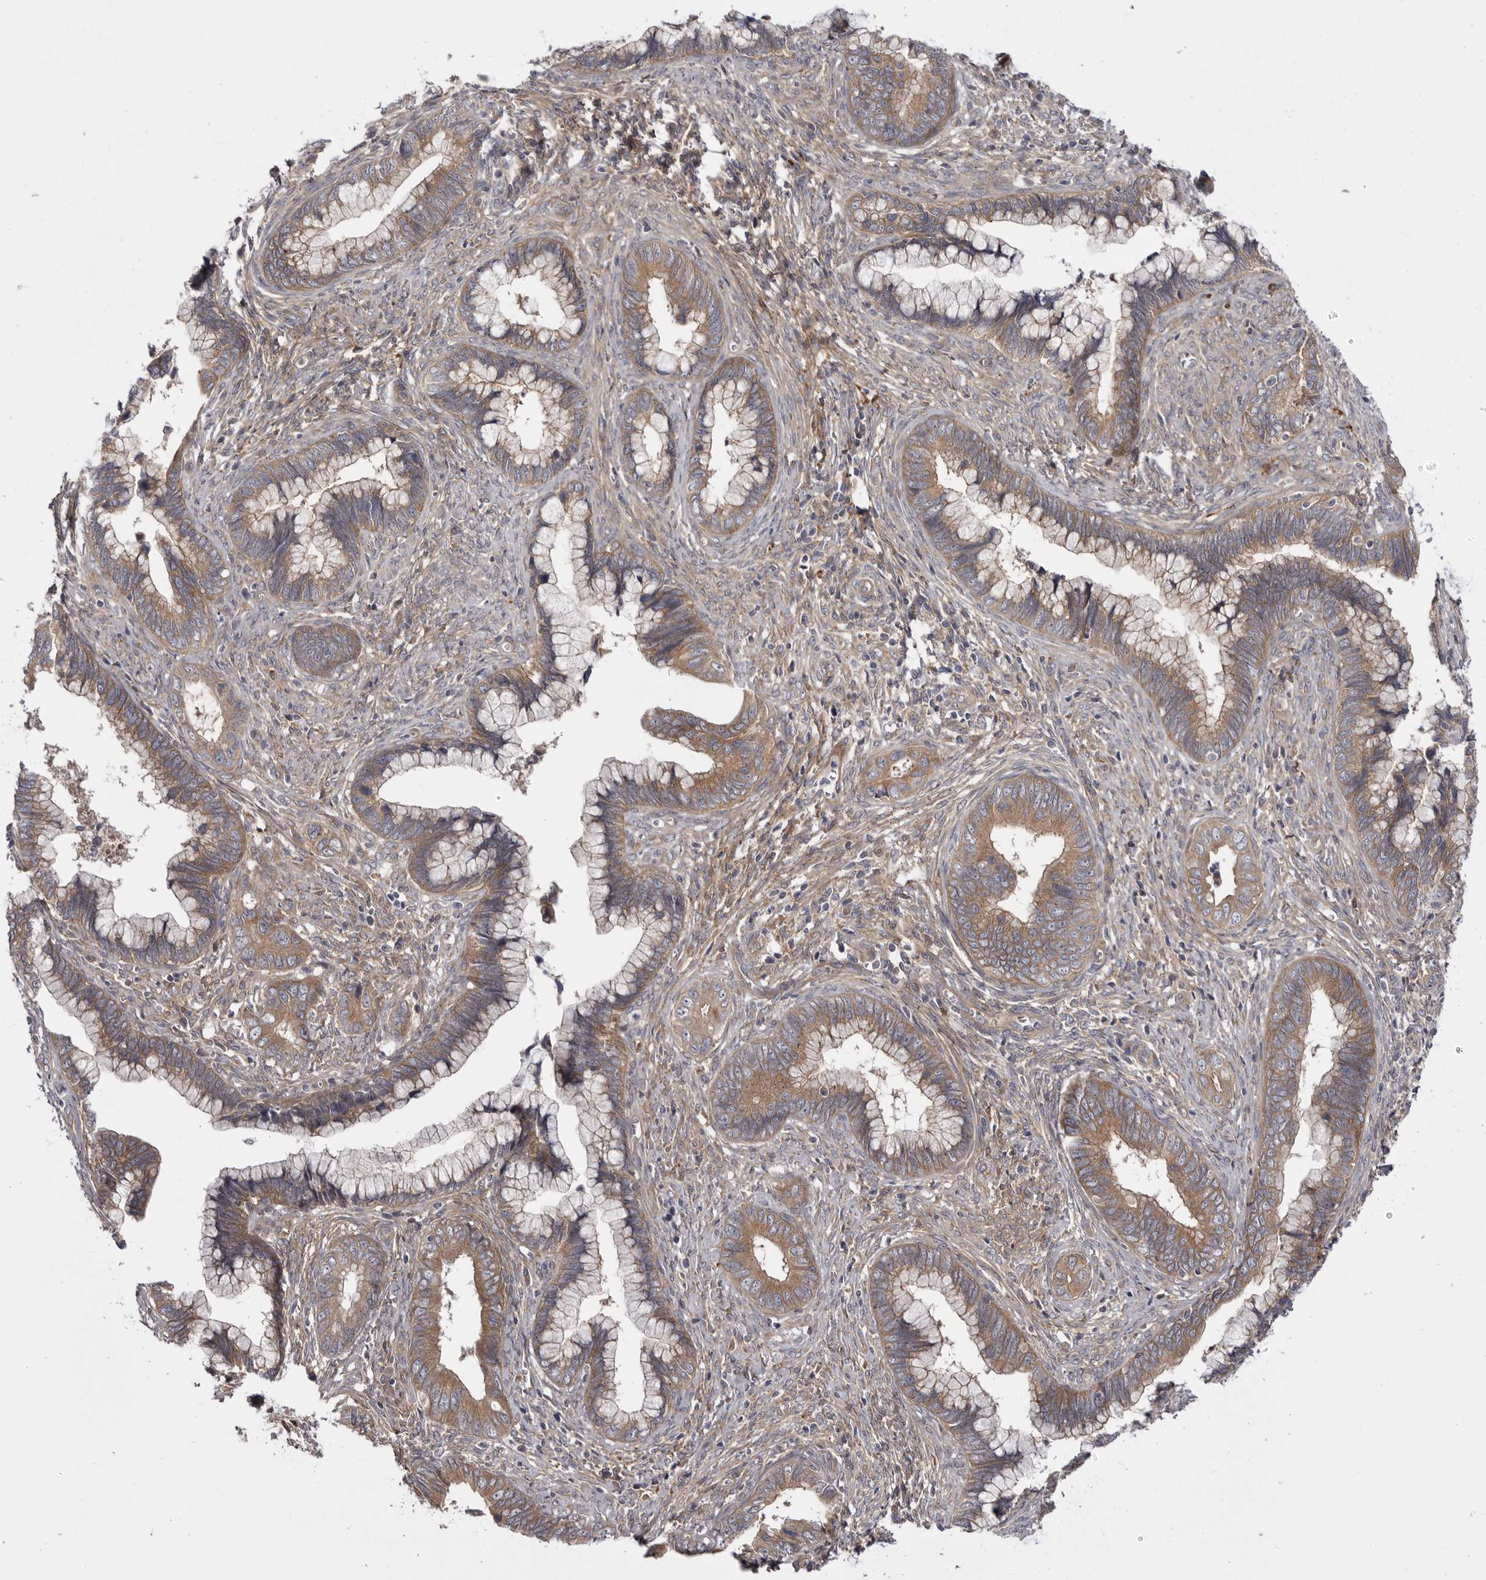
{"staining": {"intensity": "moderate", "quantity": ">75%", "location": "cytoplasmic/membranous"}, "tissue": "cervical cancer", "cell_type": "Tumor cells", "image_type": "cancer", "snomed": [{"axis": "morphology", "description": "Adenocarcinoma, NOS"}, {"axis": "topography", "description": "Cervix"}], "caption": "Adenocarcinoma (cervical) stained with DAB IHC exhibits medium levels of moderate cytoplasmic/membranous expression in approximately >75% of tumor cells.", "gene": "OSBPL9", "patient": {"sex": "female", "age": 44}}